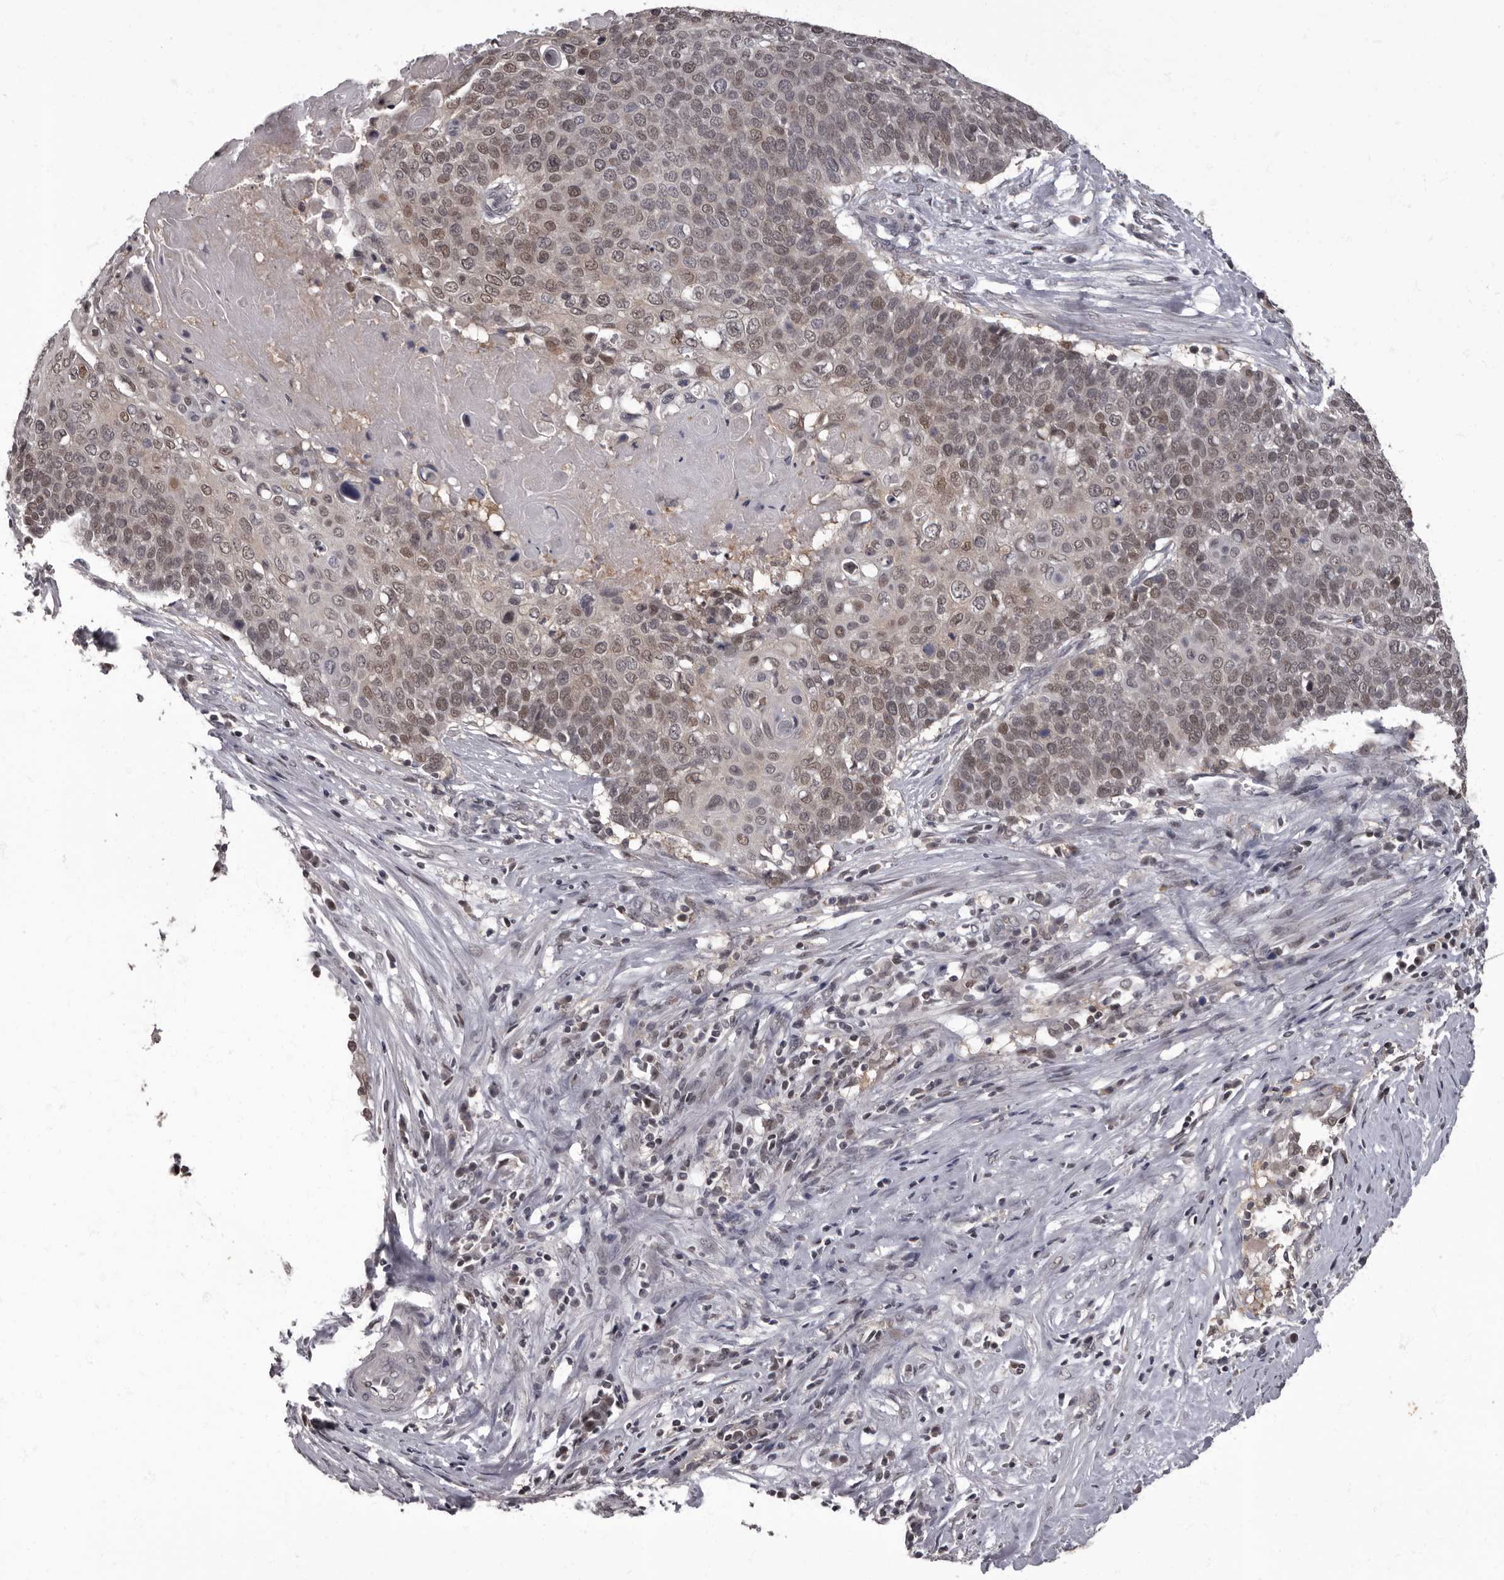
{"staining": {"intensity": "weak", "quantity": "25%-75%", "location": "nuclear"}, "tissue": "cervical cancer", "cell_type": "Tumor cells", "image_type": "cancer", "snomed": [{"axis": "morphology", "description": "Squamous cell carcinoma, NOS"}, {"axis": "topography", "description": "Cervix"}], "caption": "Brown immunohistochemical staining in cervical cancer shows weak nuclear staining in approximately 25%-75% of tumor cells.", "gene": "C1orf50", "patient": {"sex": "female", "age": 39}}